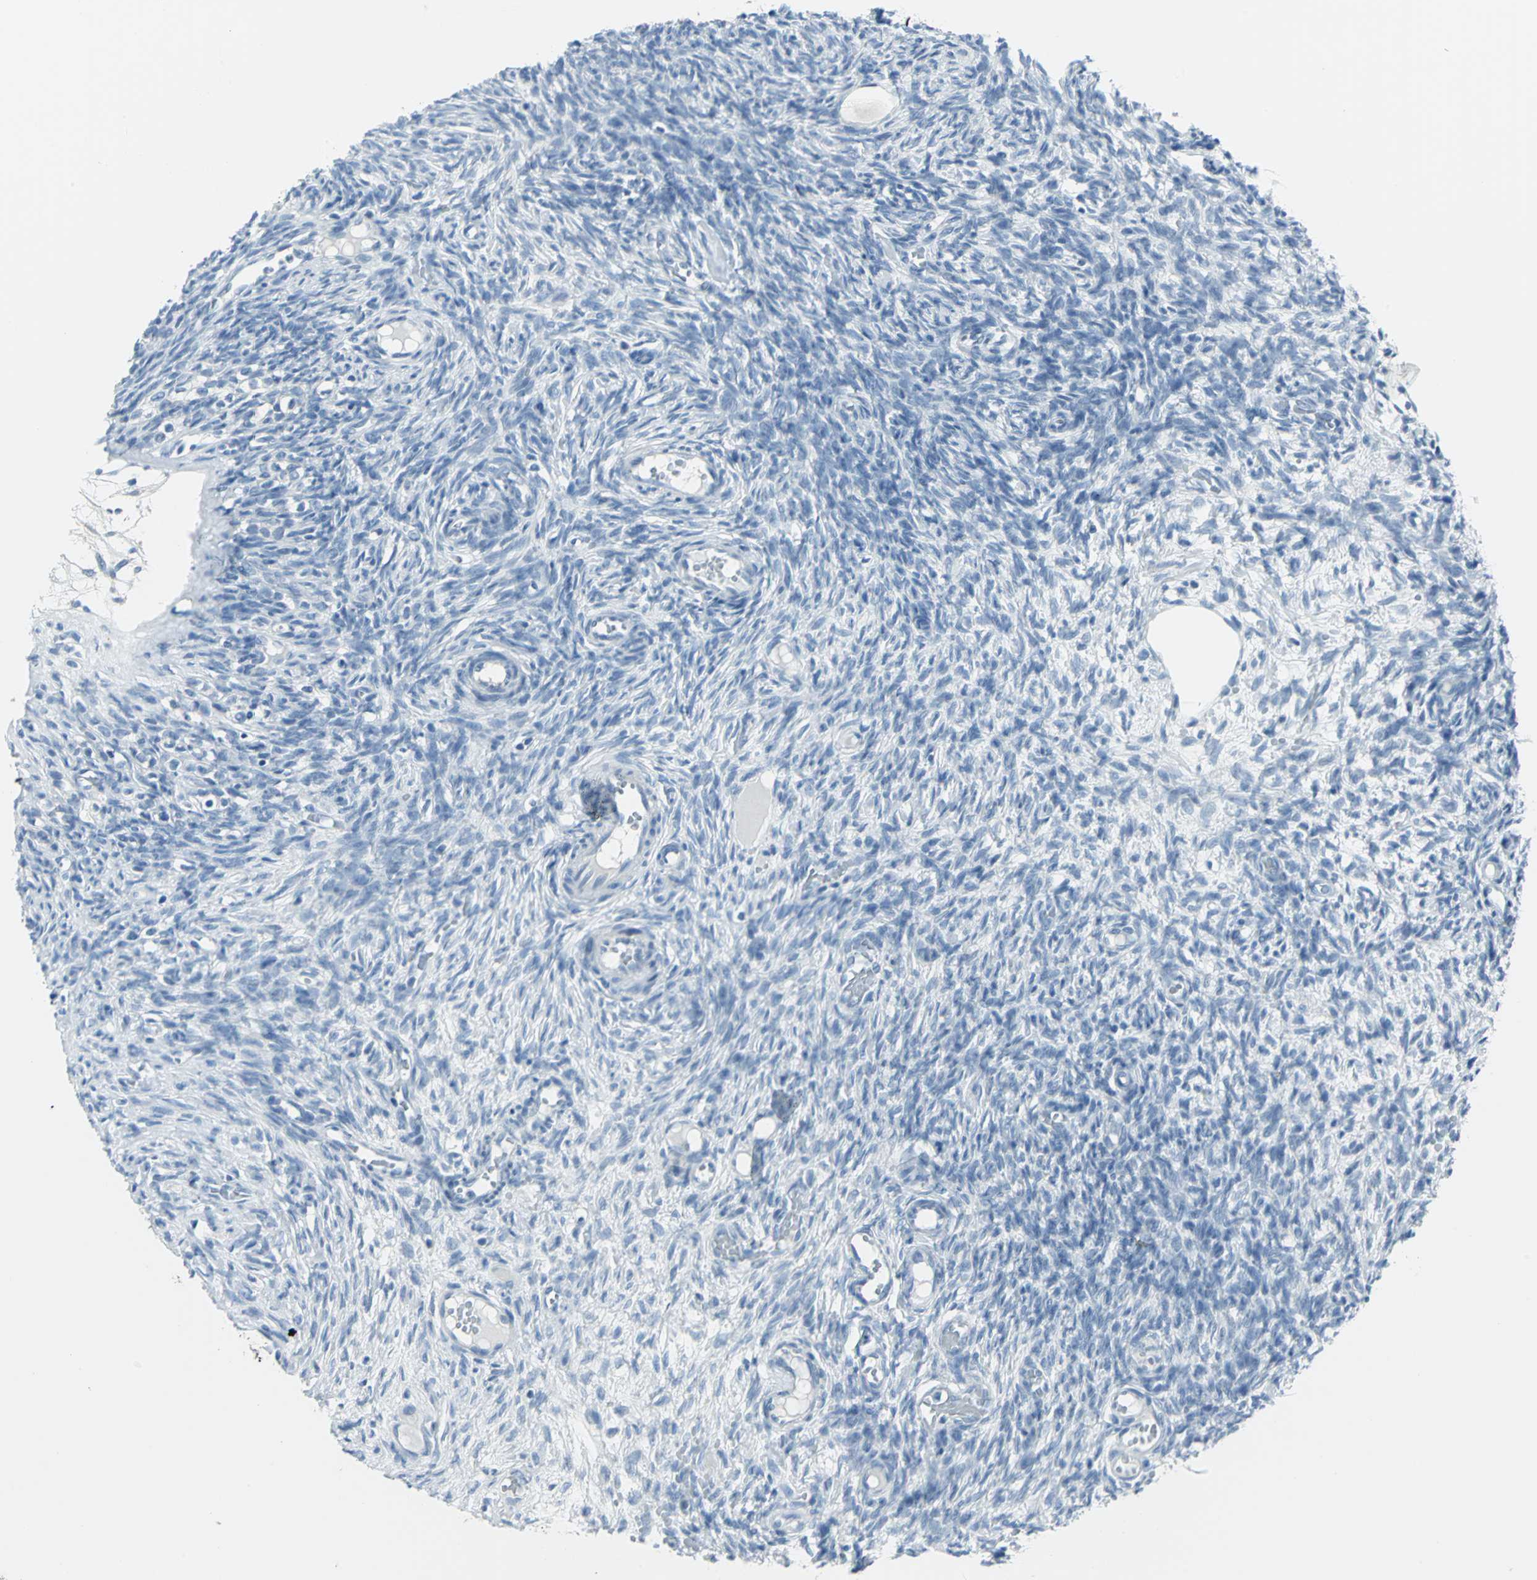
{"staining": {"intensity": "negative", "quantity": "none", "location": "none"}, "tissue": "ovary", "cell_type": "Ovarian stroma cells", "image_type": "normal", "snomed": [{"axis": "morphology", "description": "Normal tissue, NOS"}, {"axis": "topography", "description": "Ovary"}], "caption": "IHC histopathology image of unremarkable human ovary stained for a protein (brown), which shows no positivity in ovarian stroma cells. (Stains: DAB (3,3'-diaminobenzidine) immunohistochemistry with hematoxylin counter stain, Microscopy: brightfield microscopy at high magnification).", "gene": "DNAI2", "patient": {"sex": "female", "age": 35}}